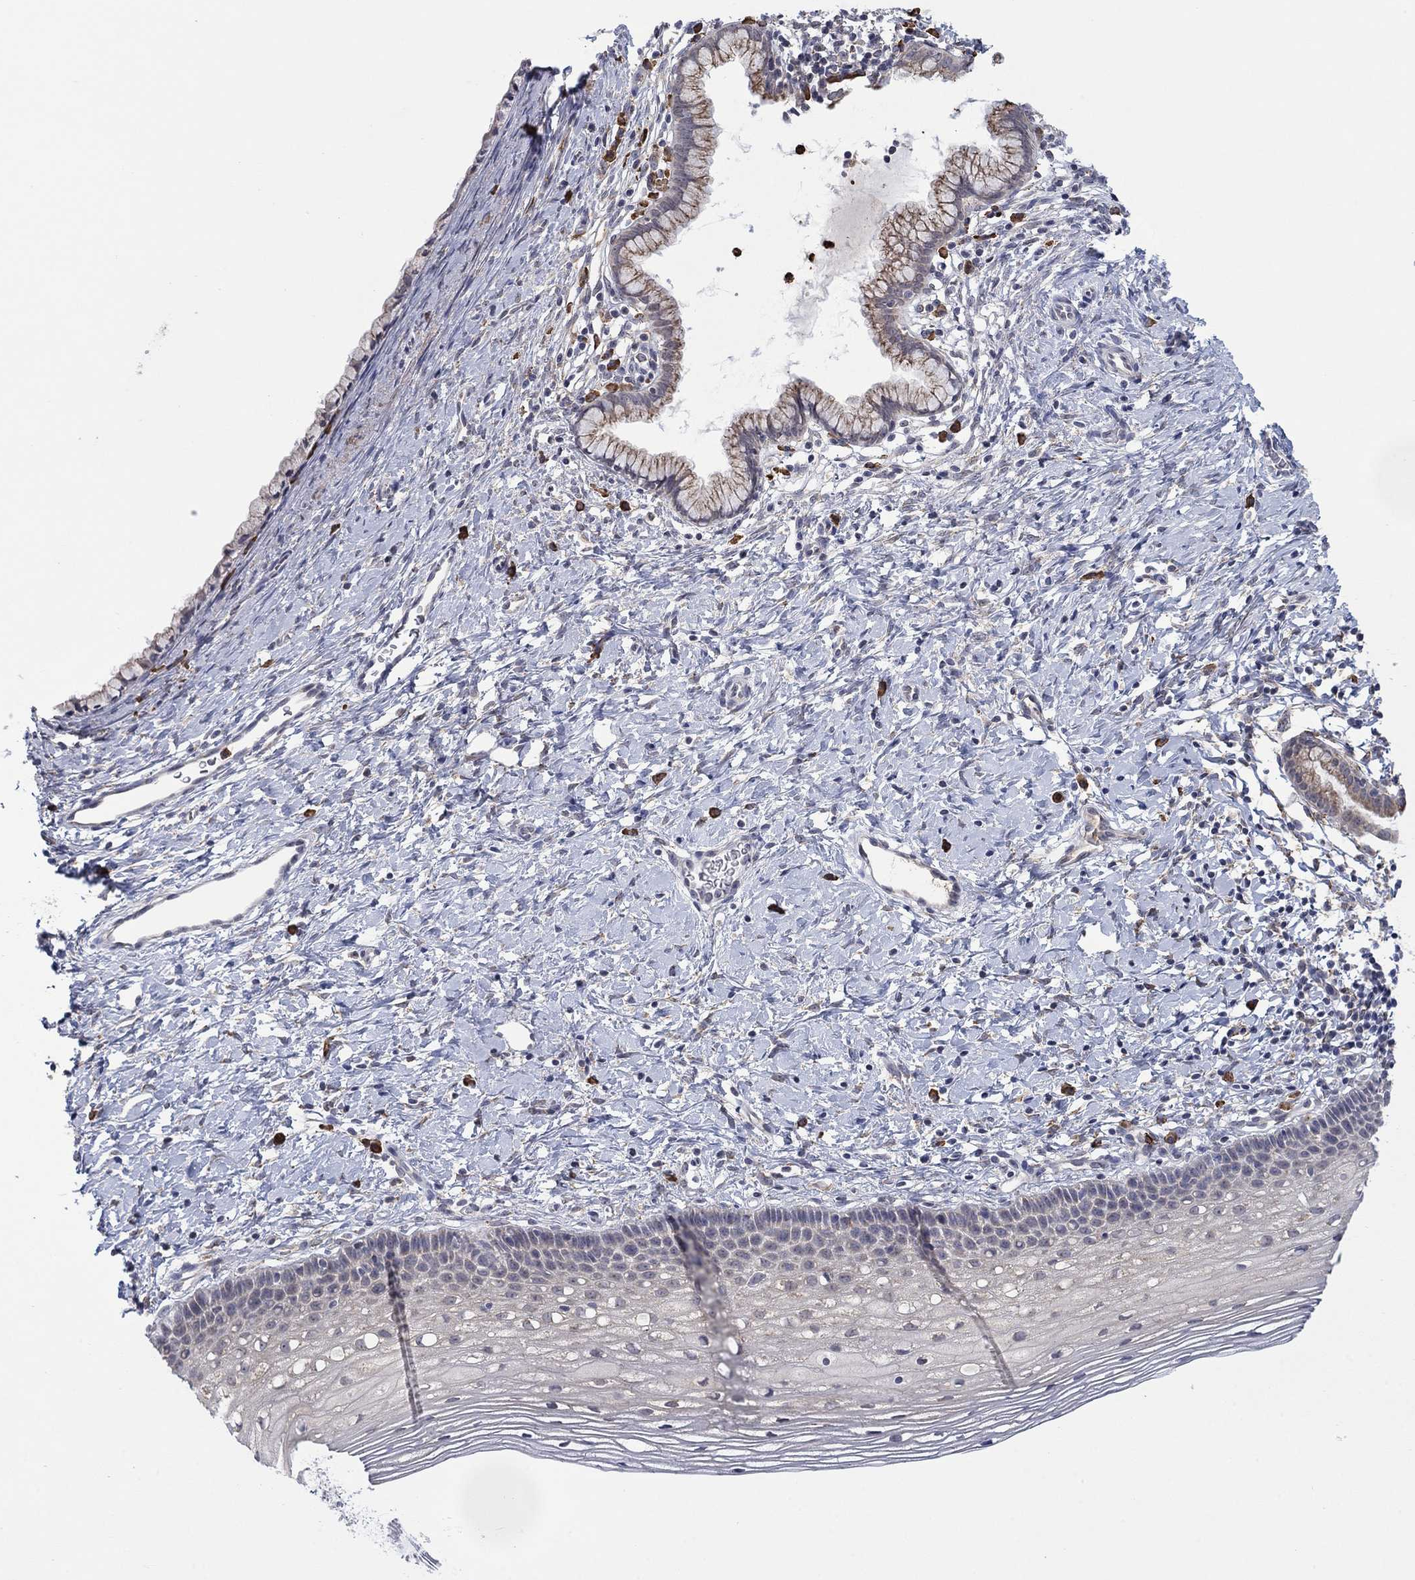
{"staining": {"intensity": "moderate", "quantity": "25%-75%", "location": "cytoplasmic/membranous"}, "tissue": "cervix", "cell_type": "Glandular cells", "image_type": "normal", "snomed": [{"axis": "morphology", "description": "Normal tissue, NOS"}, {"axis": "topography", "description": "Cervix"}], "caption": "This micrograph displays IHC staining of normal cervix, with medium moderate cytoplasmic/membranous expression in about 25%-75% of glandular cells.", "gene": "MTRFR", "patient": {"sex": "female", "age": 39}}